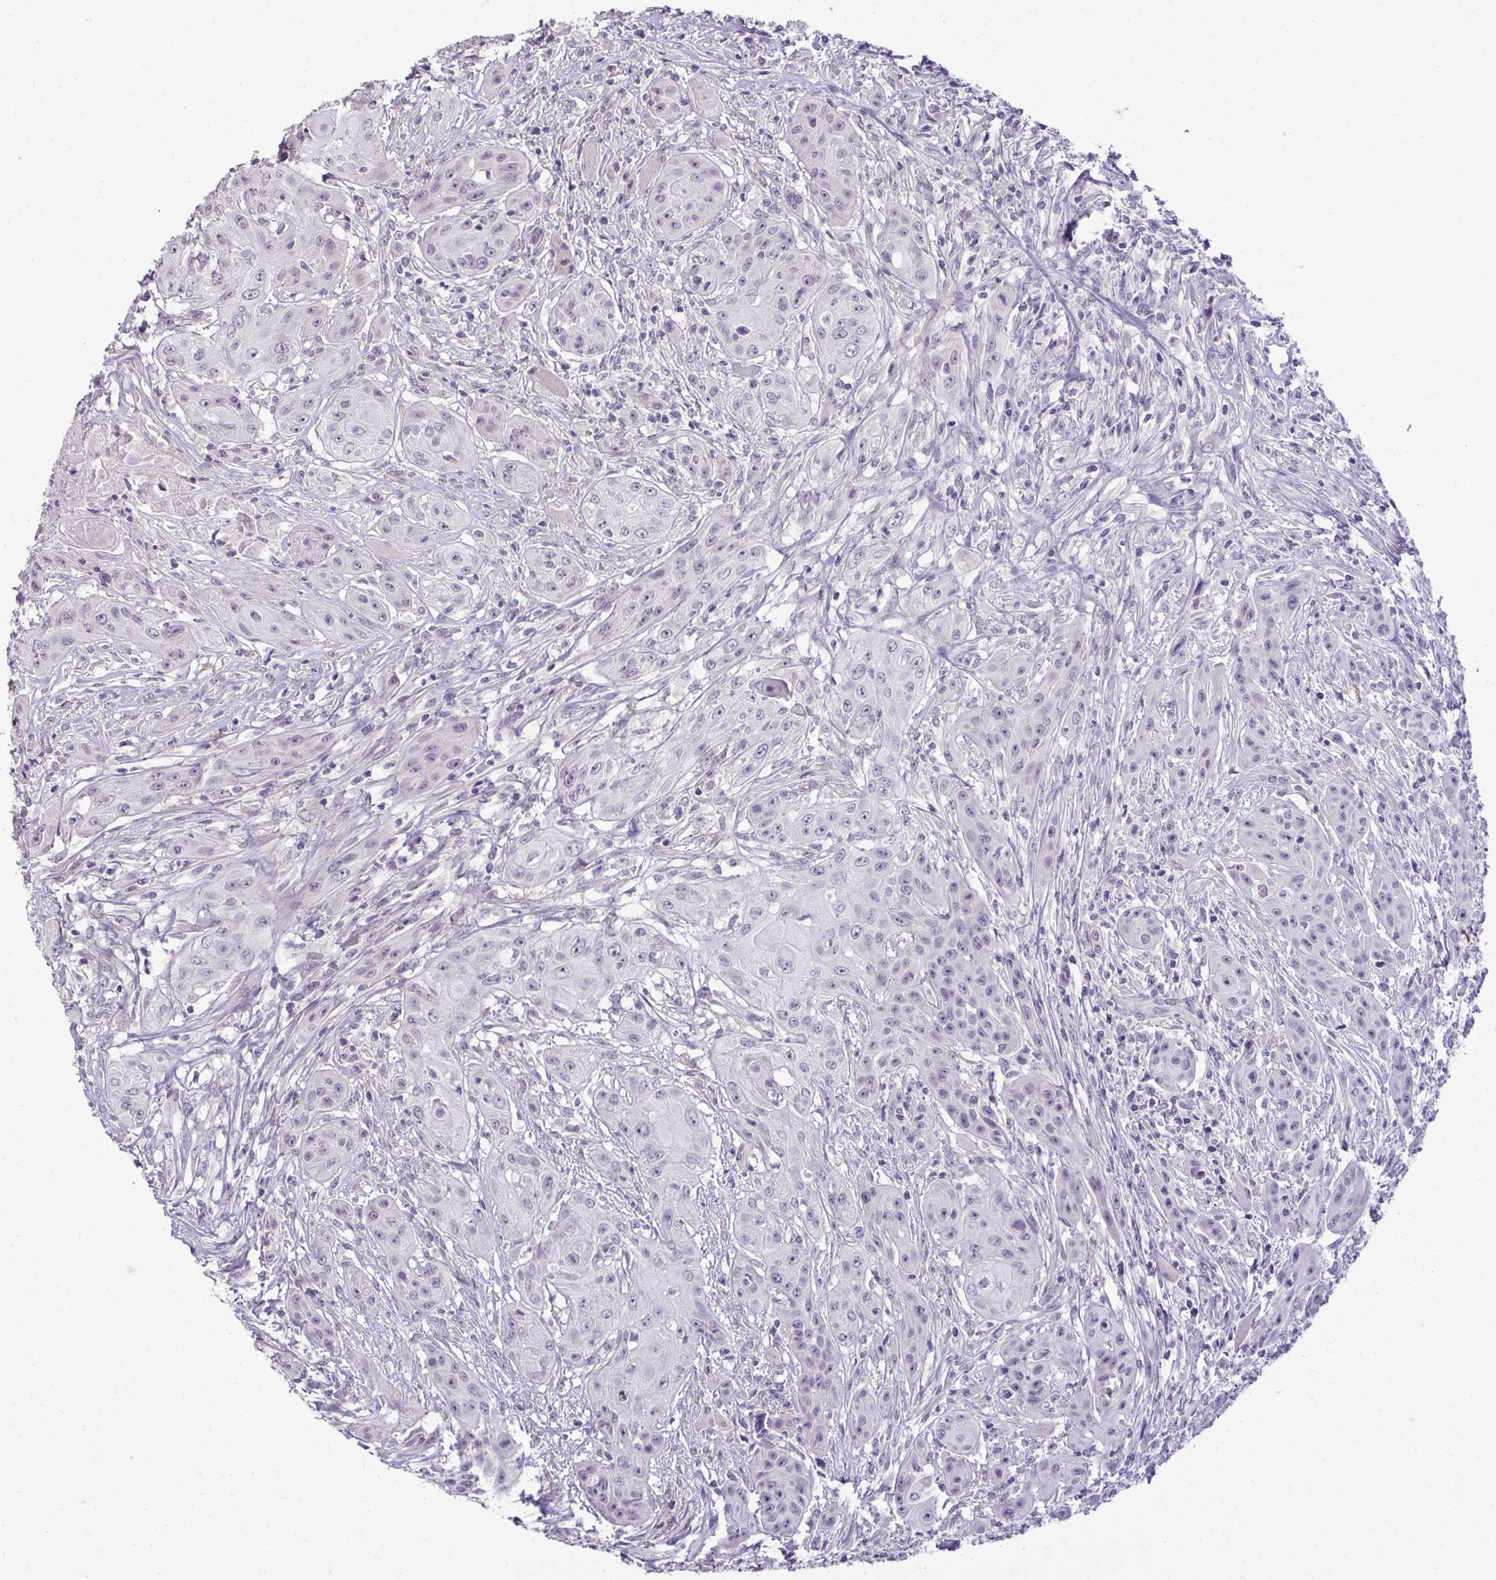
{"staining": {"intensity": "weak", "quantity": "<25%", "location": "nuclear"}, "tissue": "head and neck cancer", "cell_type": "Tumor cells", "image_type": "cancer", "snomed": [{"axis": "morphology", "description": "Squamous cell carcinoma, NOS"}, {"axis": "topography", "description": "Oral tissue"}, {"axis": "topography", "description": "Head-Neck"}, {"axis": "topography", "description": "Neck, NOS"}], "caption": "DAB immunohistochemical staining of head and neck cancer (squamous cell carcinoma) exhibits no significant positivity in tumor cells.", "gene": "SLC30A3", "patient": {"sex": "female", "age": 55}}